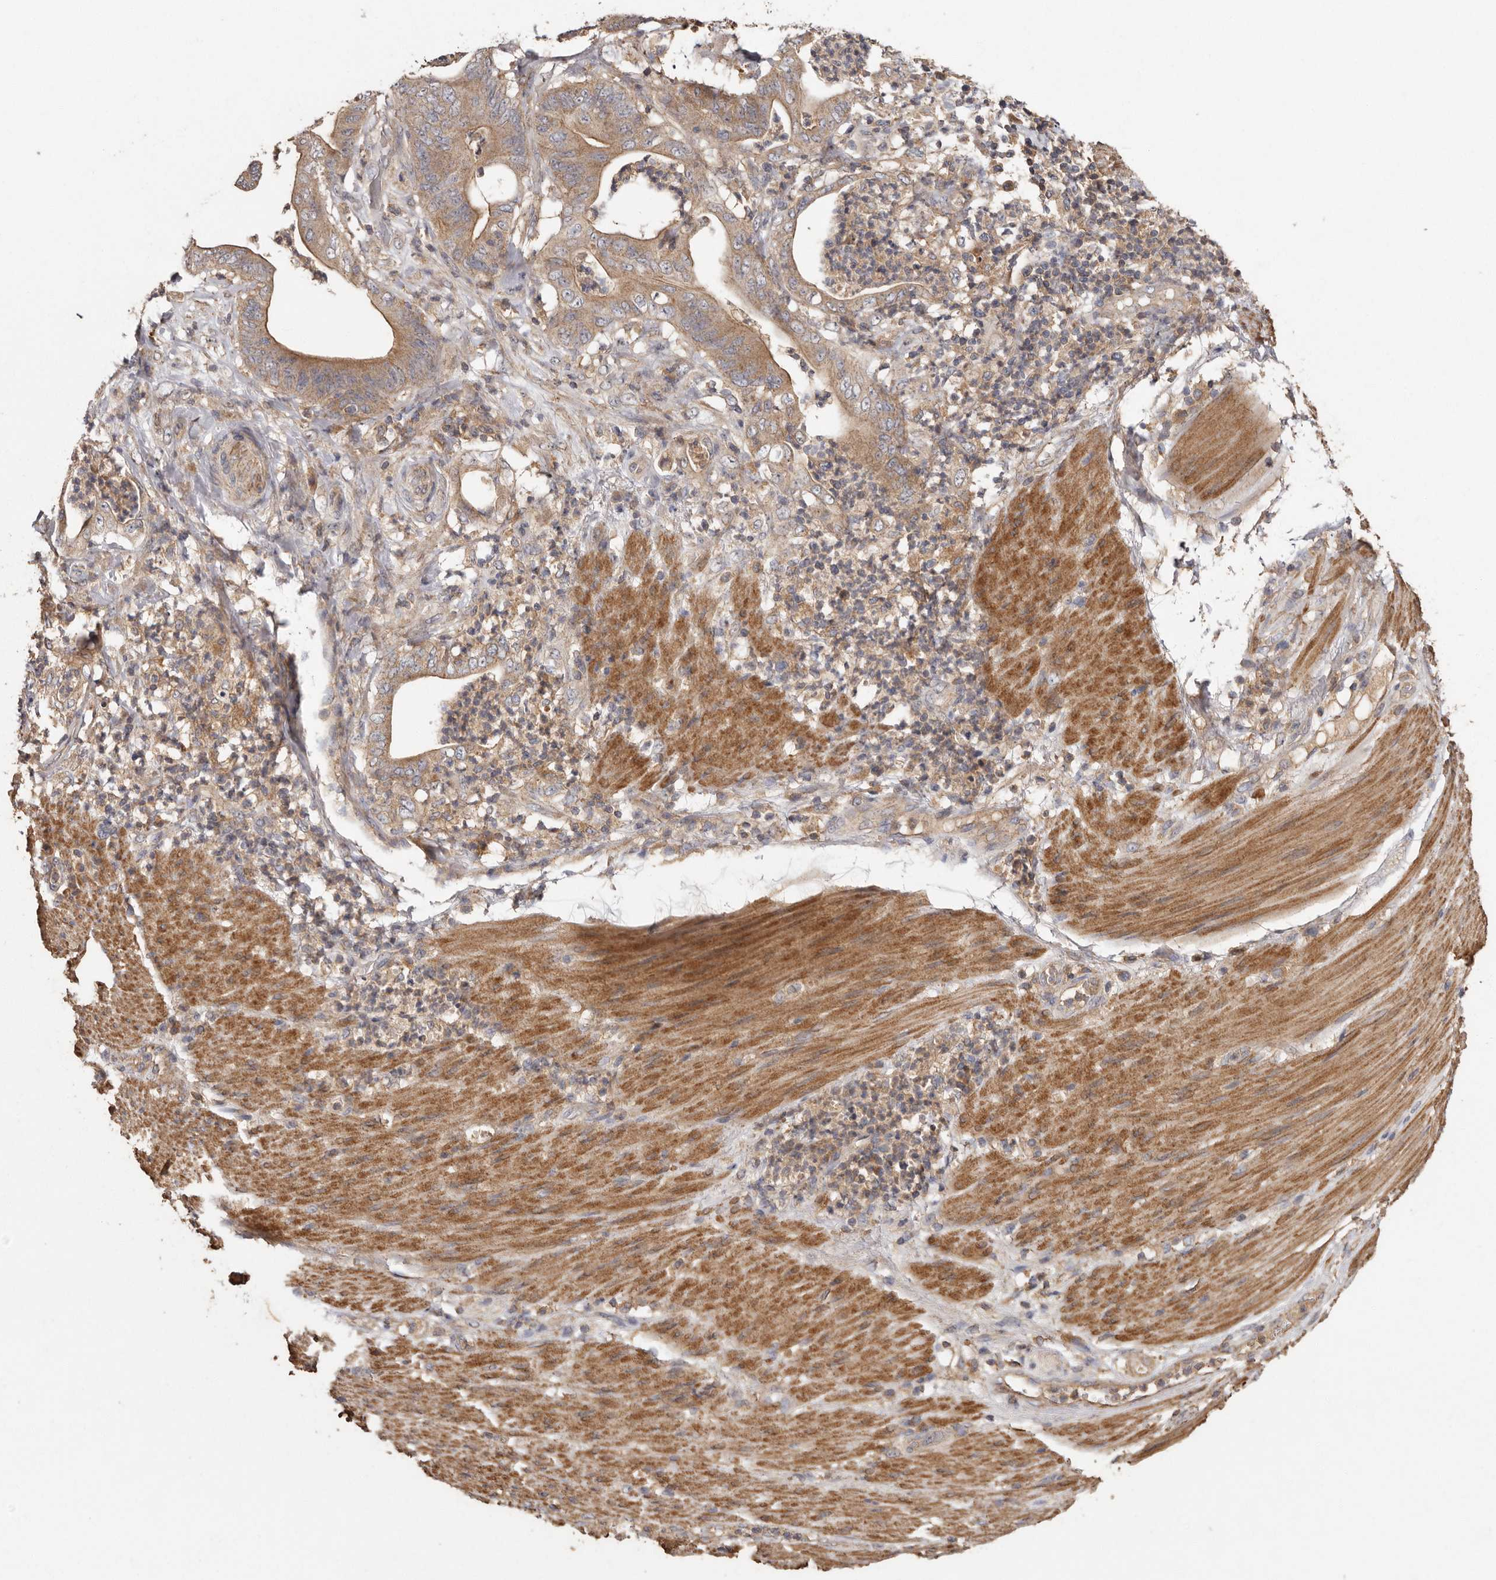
{"staining": {"intensity": "moderate", "quantity": ">75%", "location": "cytoplasmic/membranous"}, "tissue": "stomach cancer", "cell_type": "Tumor cells", "image_type": "cancer", "snomed": [{"axis": "morphology", "description": "Adenocarcinoma, NOS"}, {"axis": "topography", "description": "Stomach"}], "caption": "Protein expression analysis of stomach adenocarcinoma exhibits moderate cytoplasmic/membranous expression in approximately >75% of tumor cells.", "gene": "RWDD1", "patient": {"sex": "female", "age": 73}}